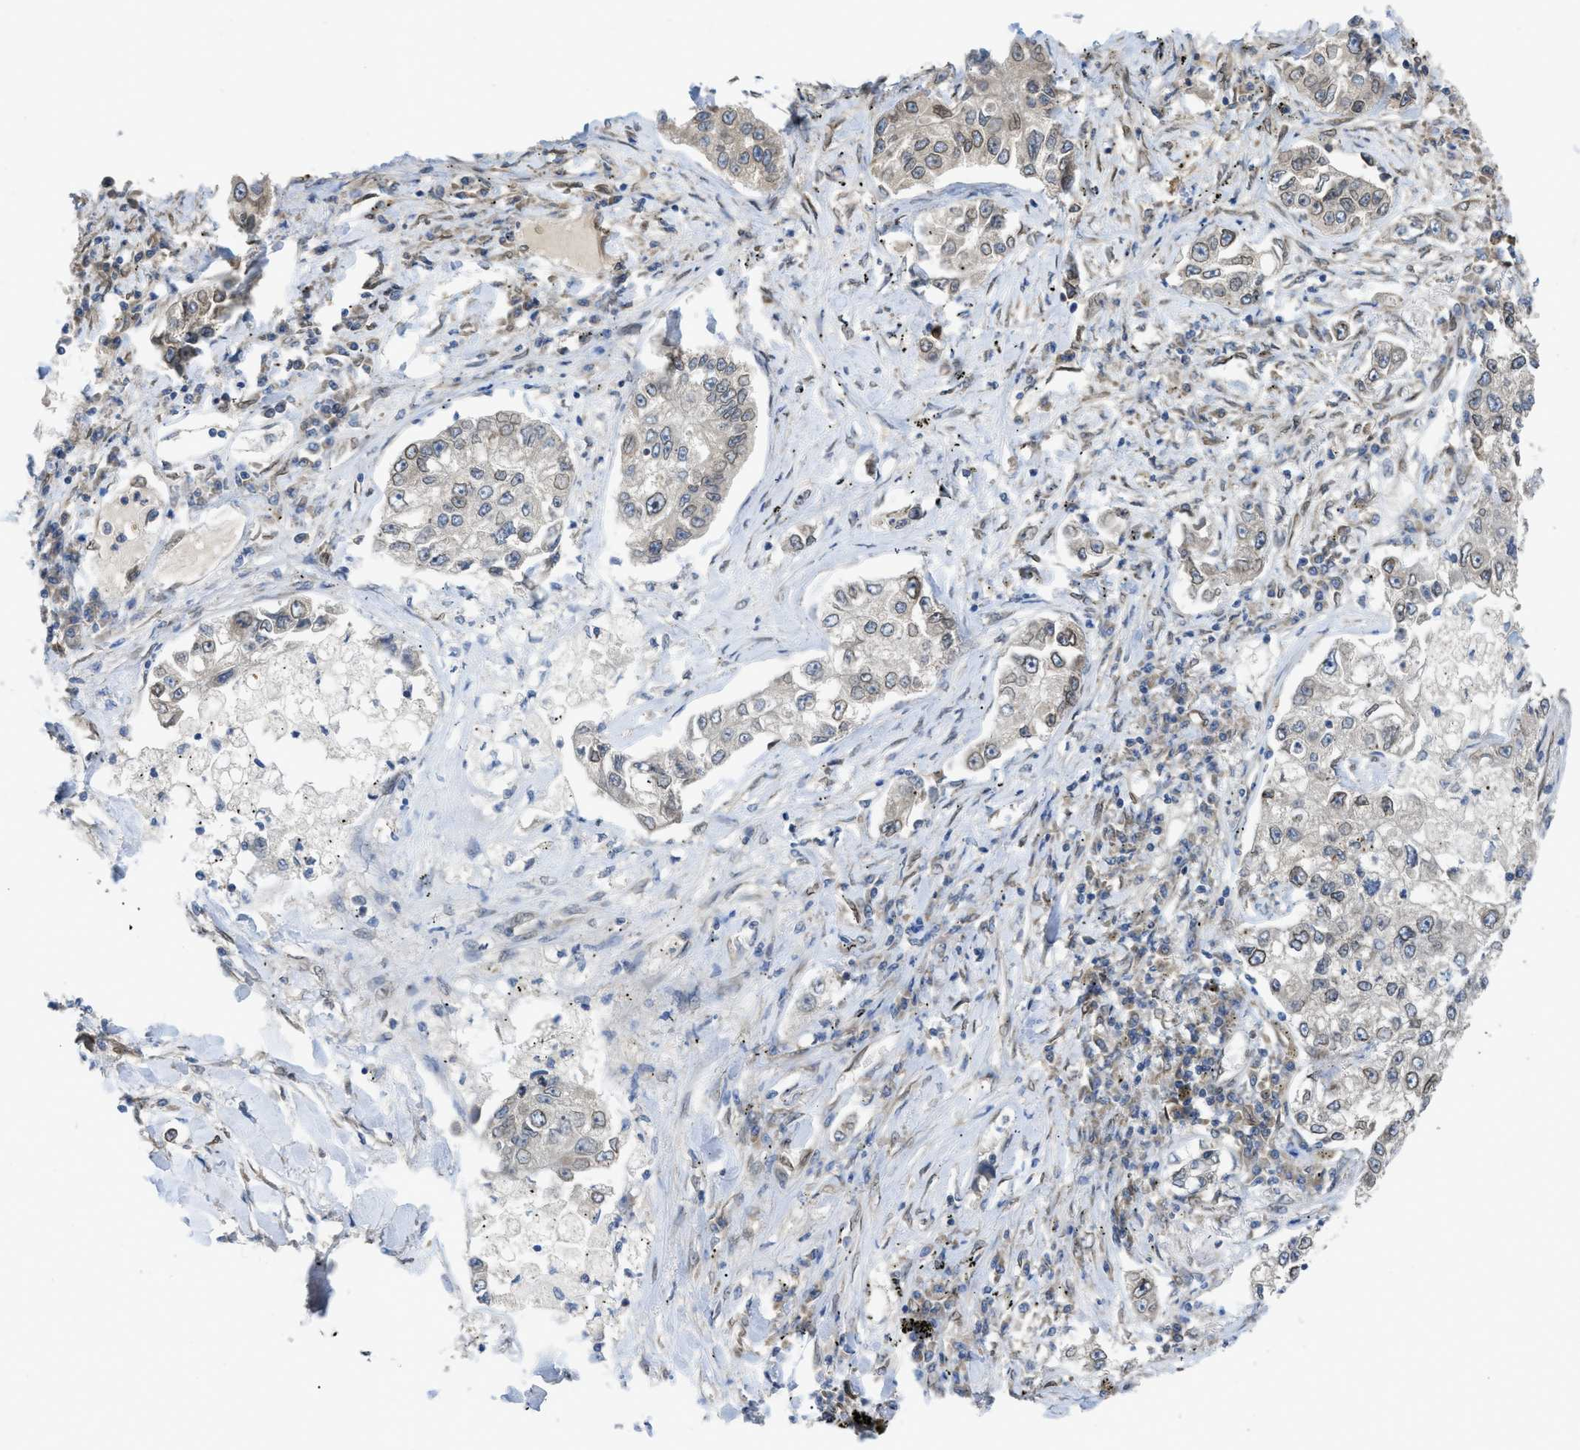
{"staining": {"intensity": "weak", "quantity": "25%-75%", "location": "cytoplasmic/membranous"}, "tissue": "lung cancer", "cell_type": "Tumor cells", "image_type": "cancer", "snomed": [{"axis": "morphology", "description": "Adenocarcinoma, NOS"}, {"axis": "topography", "description": "Lung"}], "caption": "Protein staining by immunohistochemistry displays weak cytoplasmic/membranous staining in about 25%-75% of tumor cells in lung cancer. (IHC, brightfield microscopy, high magnification).", "gene": "EIF2AK3", "patient": {"sex": "male", "age": 49}}